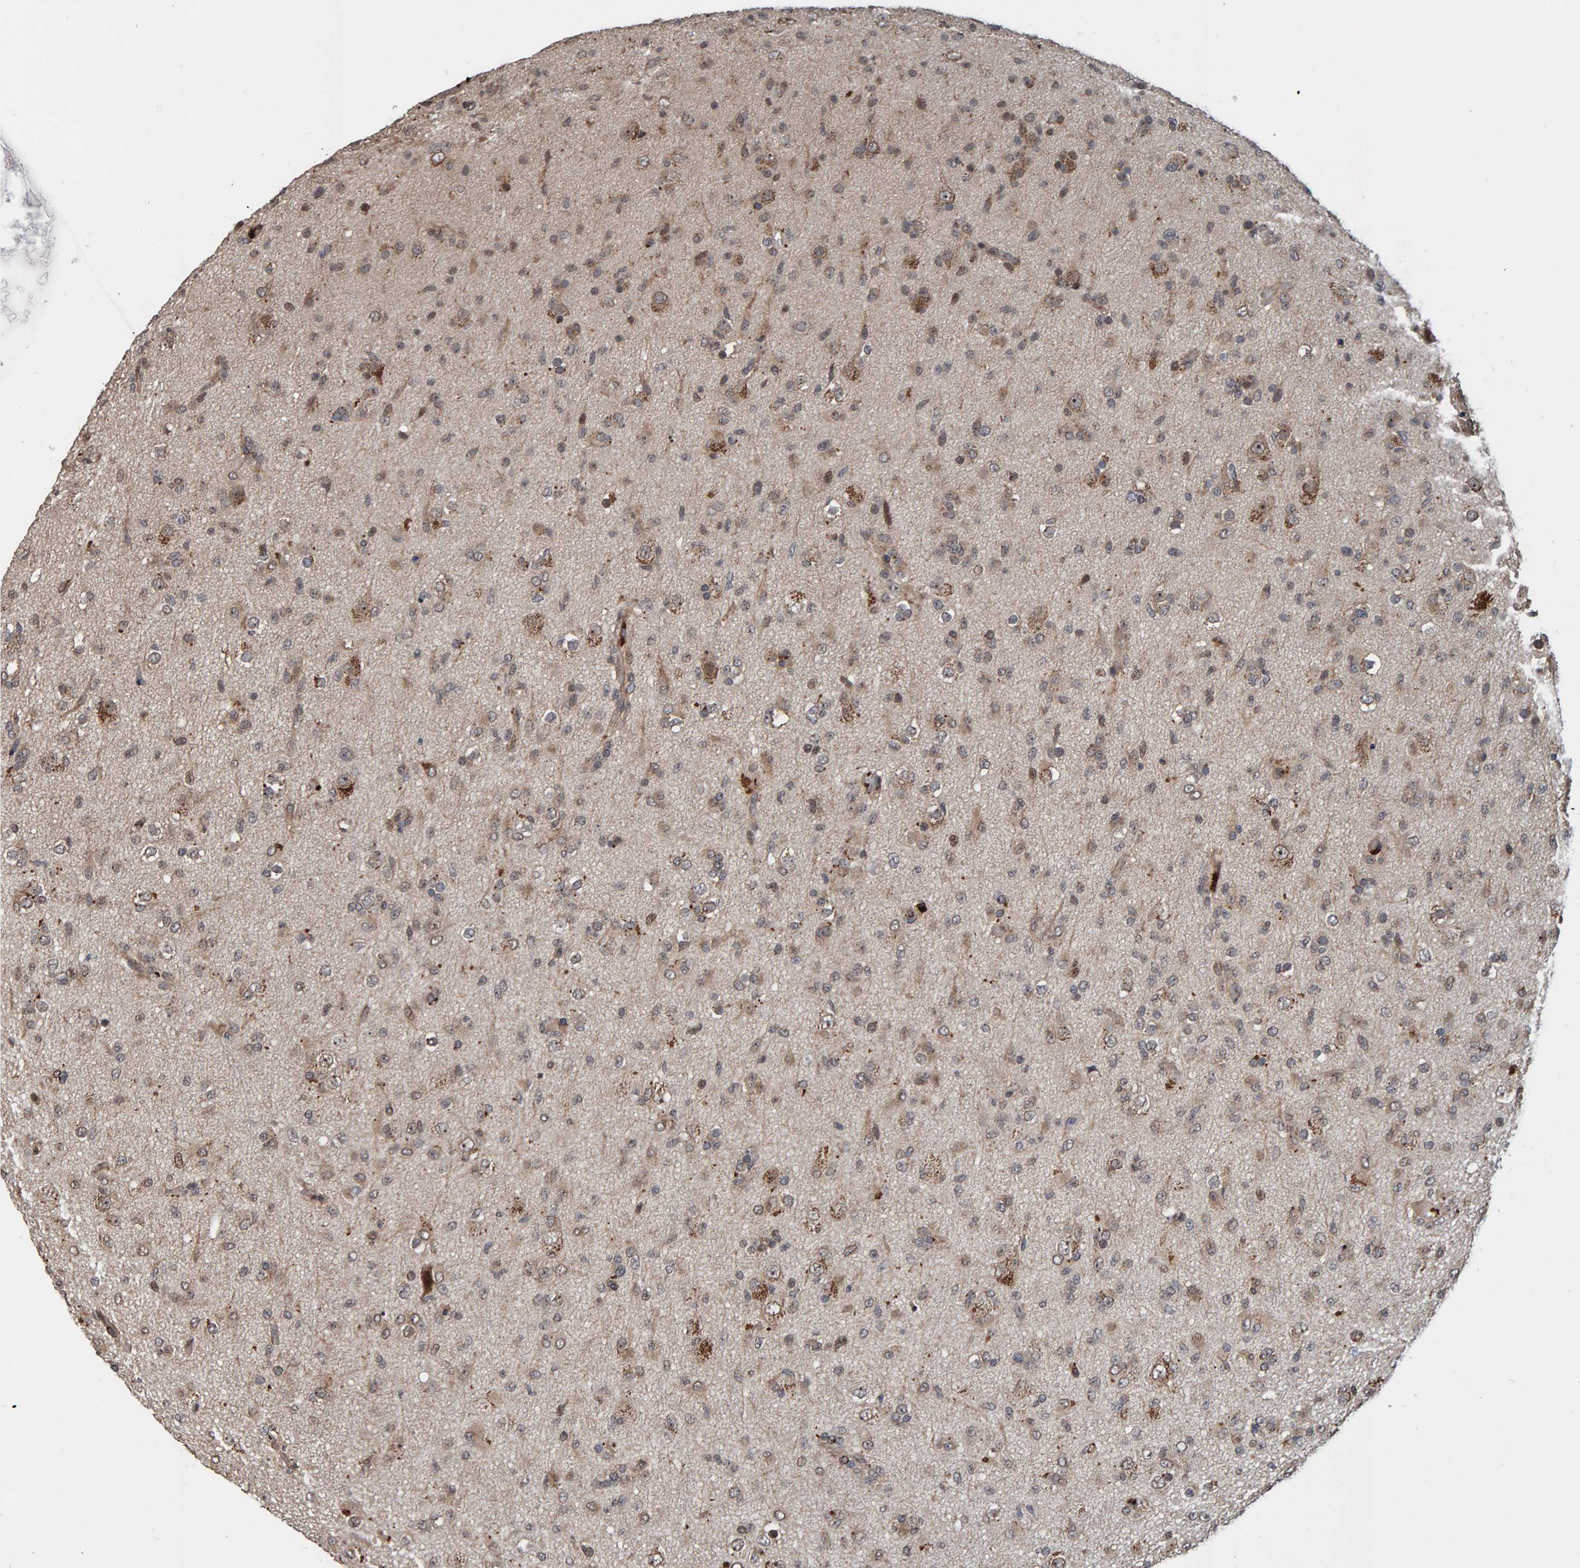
{"staining": {"intensity": "weak", "quantity": "25%-75%", "location": "cytoplasmic/membranous"}, "tissue": "glioma", "cell_type": "Tumor cells", "image_type": "cancer", "snomed": [{"axis": "morphology", "description": "Glioma, malignant, Low grade"}, {"axis": "topography", "description": "Brain"}], "caption": "A high-resolution micrograph shows IHC staining of glioma, which displays weak cytoplasmic/membranous positivity in about 25%-75% of tumor cells.", "gene": "CCDC25", "patient": {"sex": "male", "age": 65}}